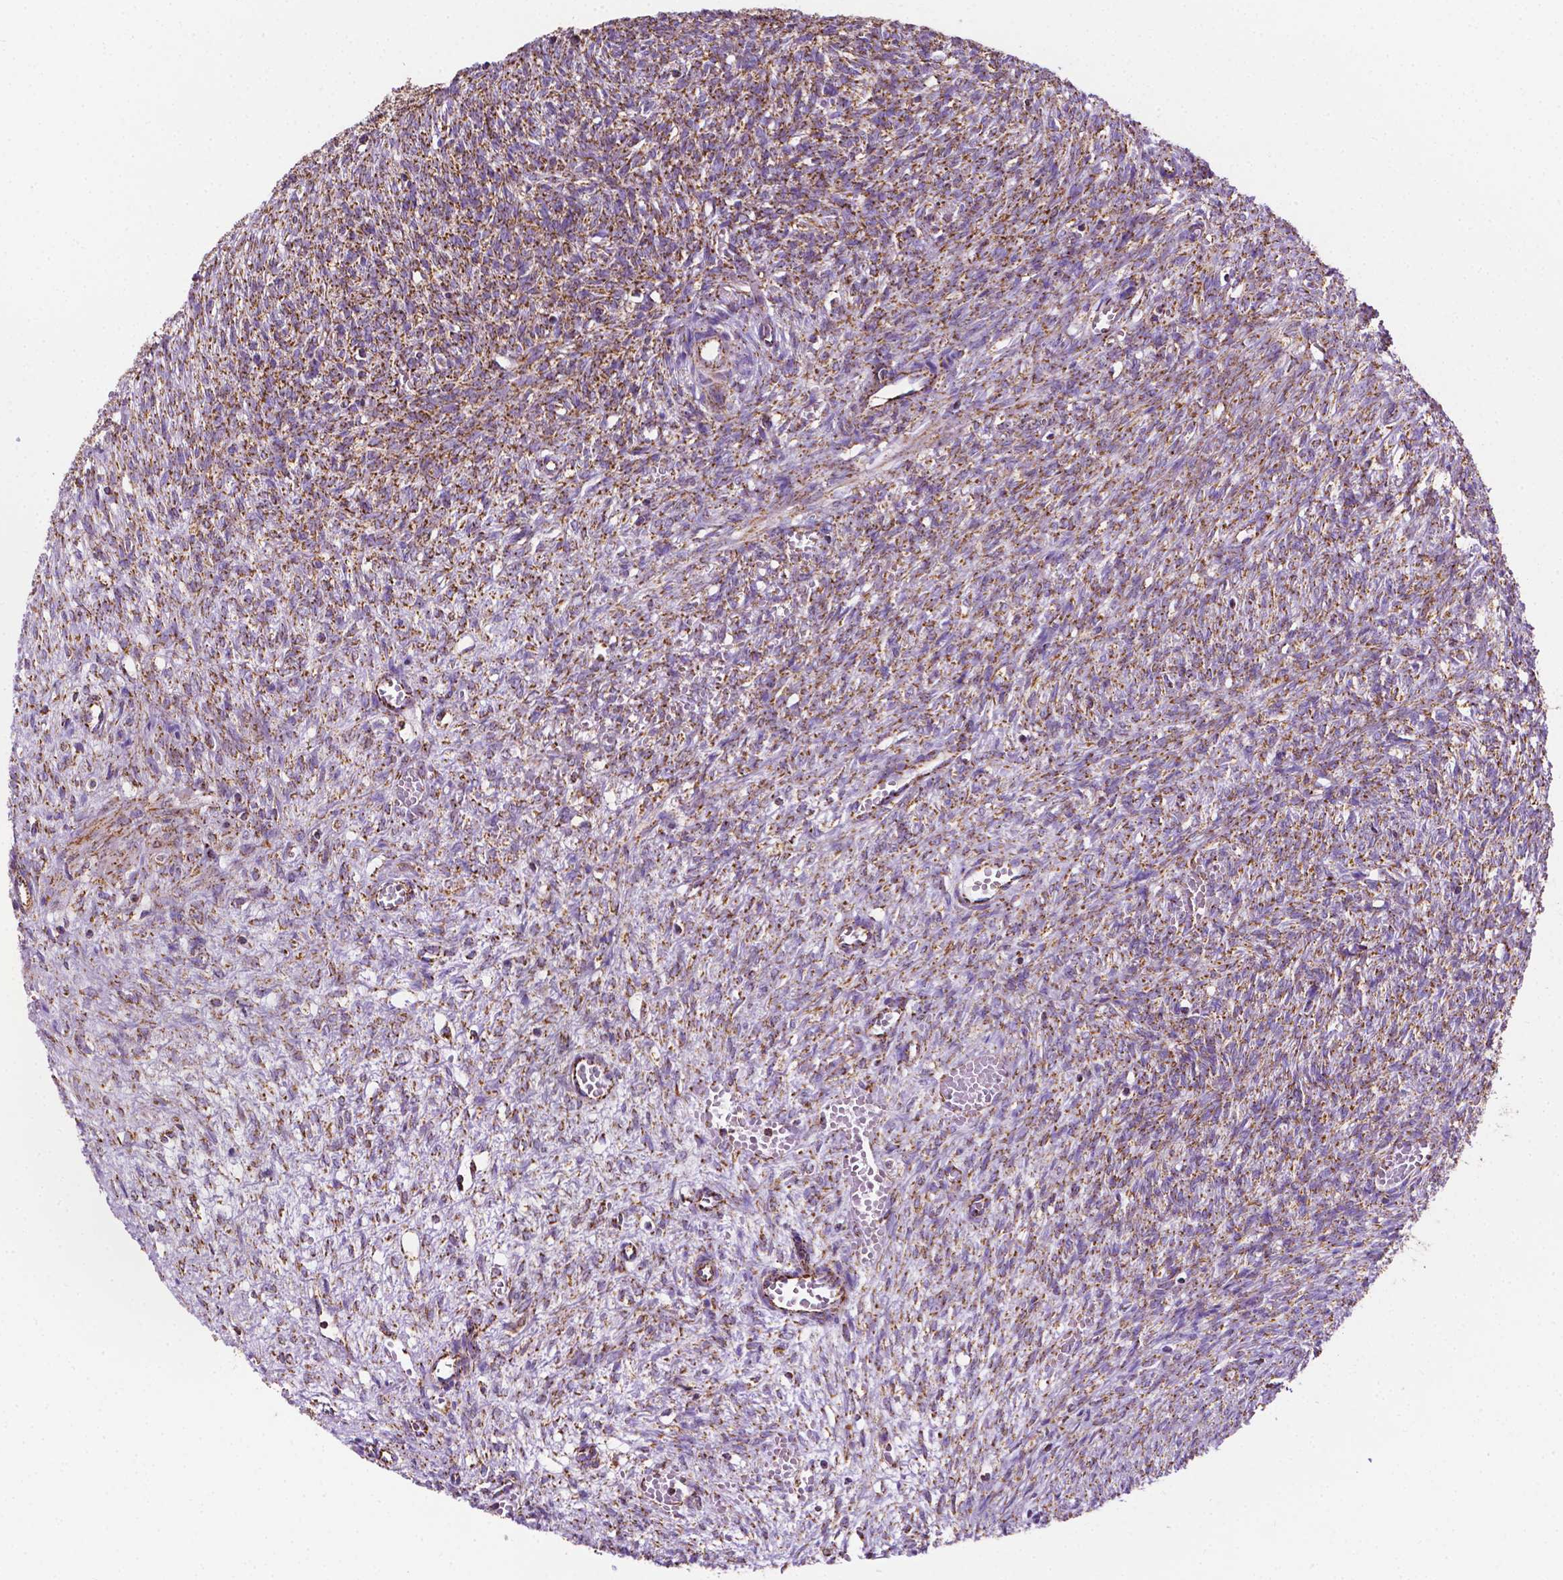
{"staining": {"intensity": "strong", "quantity": "25%-75%", "location": "cytoplasmic/membranous"}, "tissue": "ovary", "cell_type": "Ovarian stroma cells", "image_type": "normal", "snomed": [{"axis": "morphology", "description": "Normal tissue, NOS"}, {"axis": "topography", "description": "Ovary"}], "caption": "Immunohistochemical staining of normal ovary exhibits high levels of strong cytoplasmic/membranous positivity in approximately 25%-75% of ovarian stroma cells.", "gene": "RMDN3", "patient": {"sex": "female", "age": 46}}